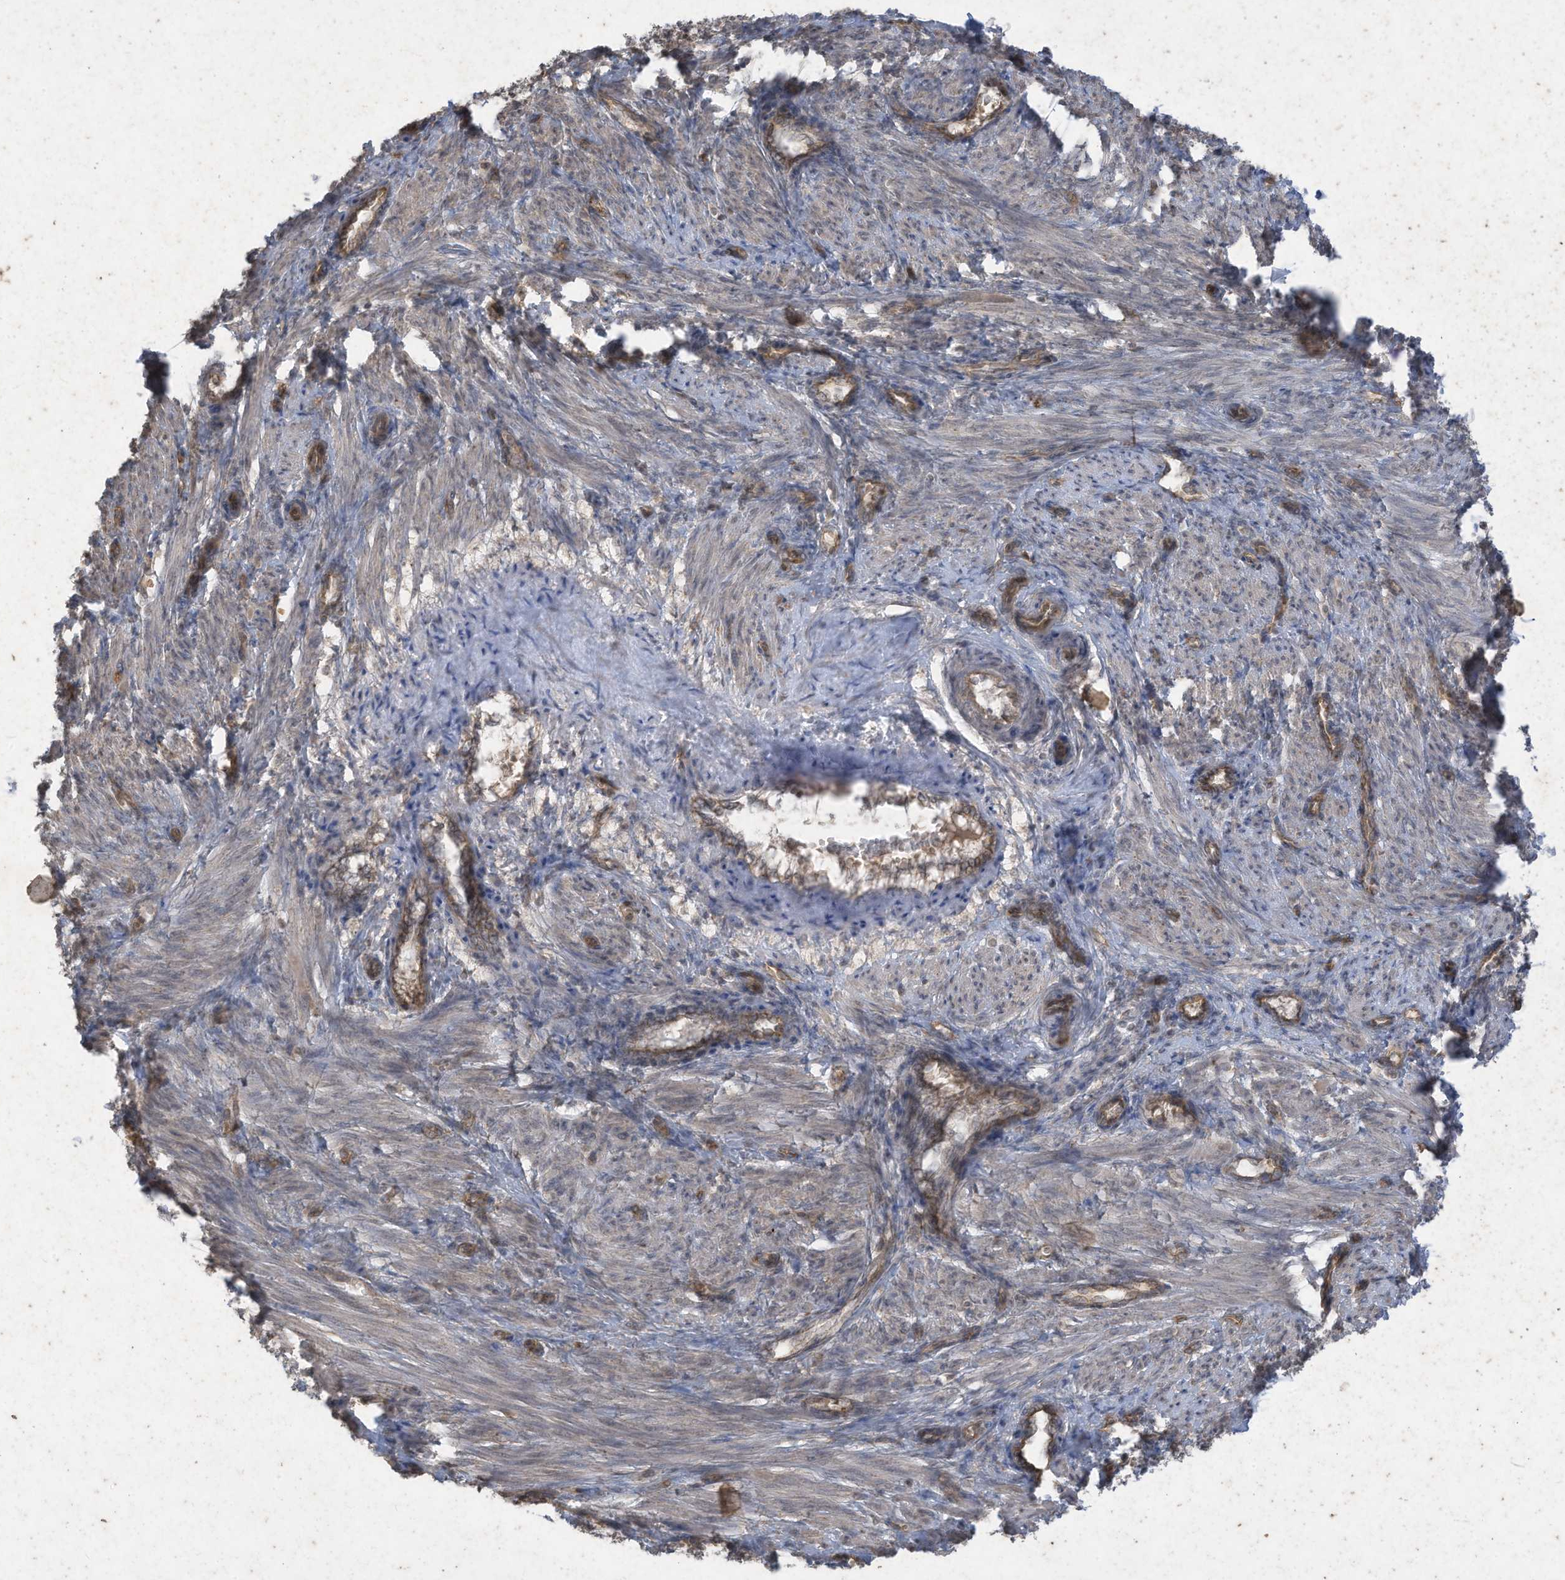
{"staining": {"intensity": "weak", "quantity": "25%-75%", "location": "cytoplasmic/membranous"}, "tissue": "smooth muscle", "cell_type": "Smooth muscle cells", "image_type": "normal", "snomed": [{"axis": "morphology", "description": "Normal tissue, NOS"}, {"axis": "topography", "description": "Endometrium"}], "caption": "An immunohistochemistry histopathology image of normal tissue is shown. Protein staining in brown highlights weak cytoplasmic/membranous positivity in smooth muscle within smooth muscle cells. (IHC, brightfield microscopy, high magnification).", "gene": "MATN2", "patient": {"sex": "female", "age": 33}}